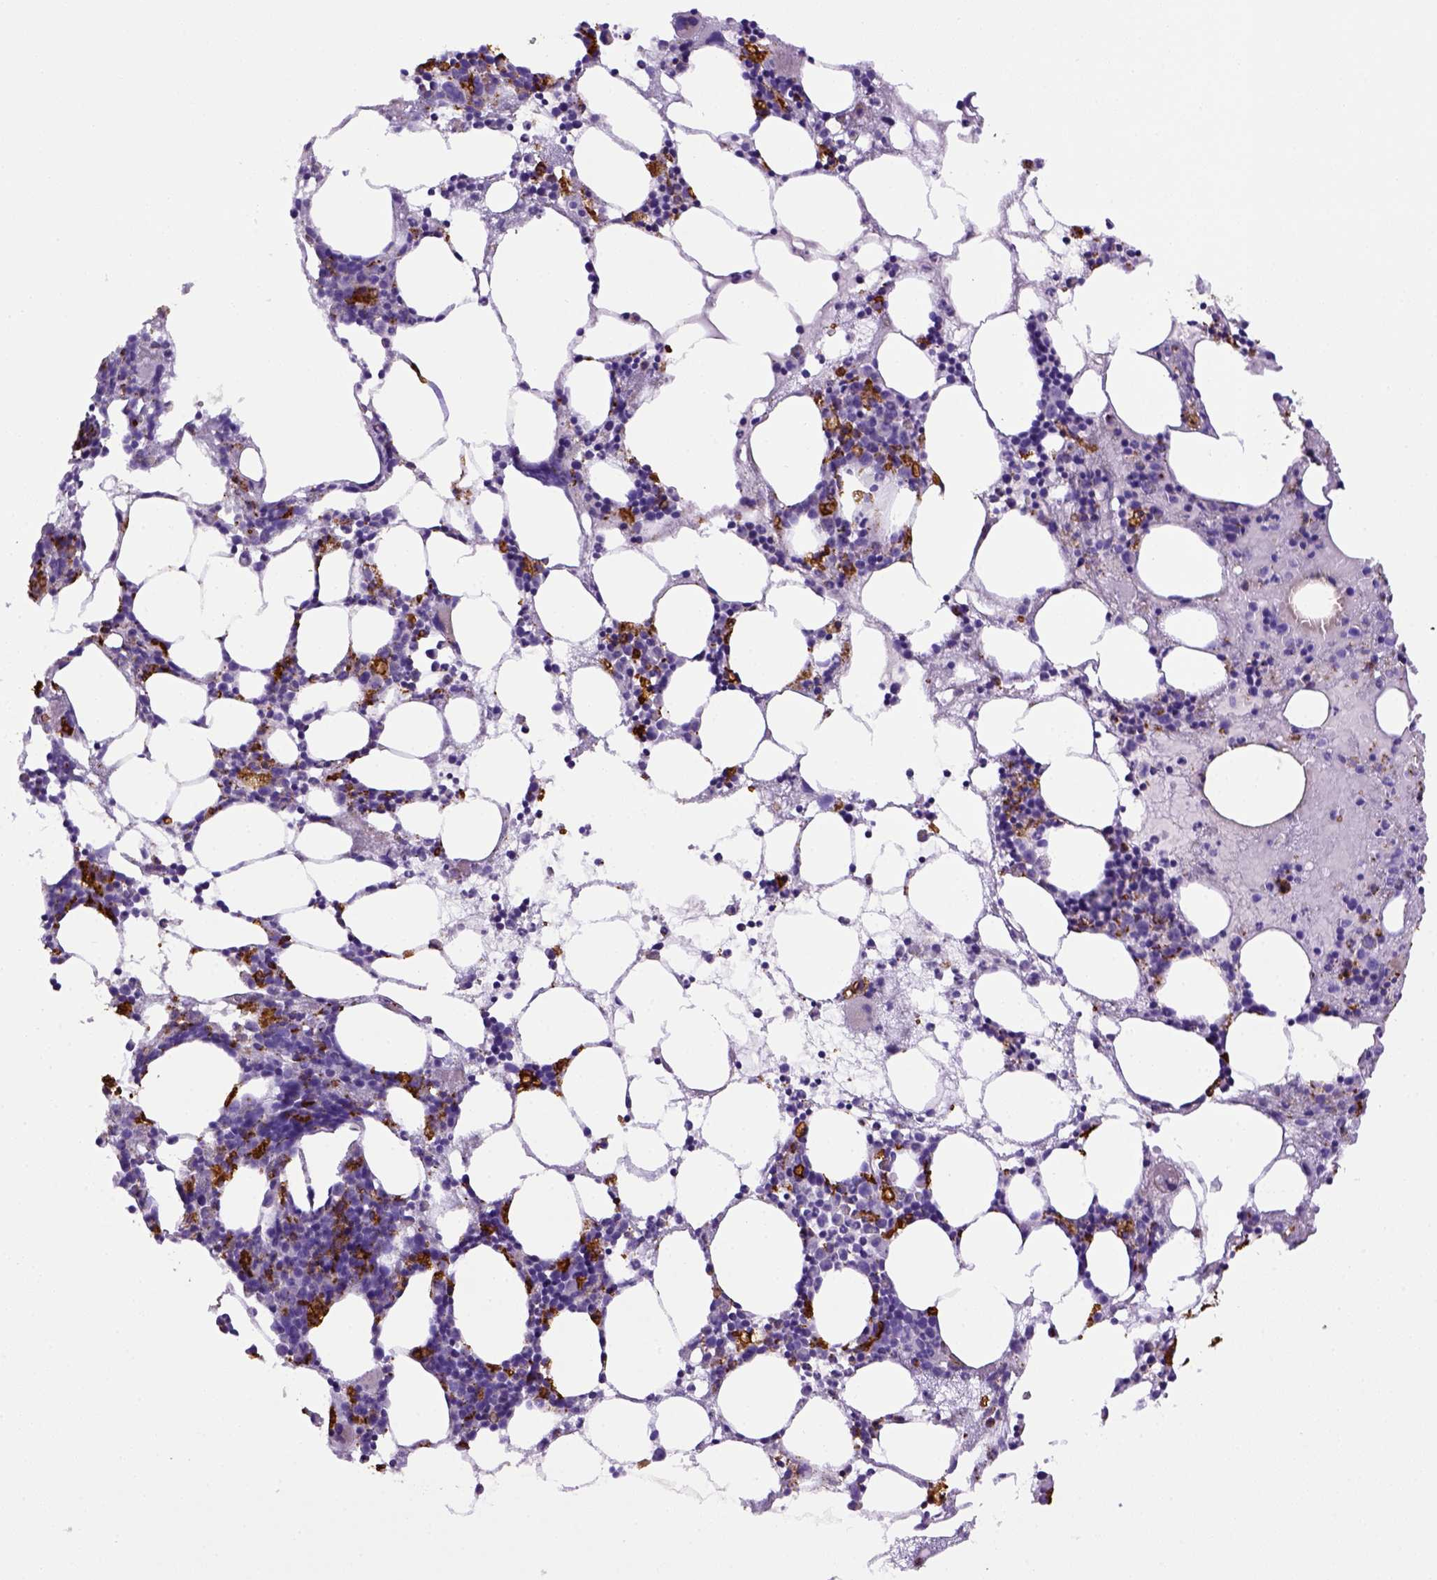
{"staining": {"intensity": "strong", "quantity": "<25%", "location": "nuclear"}, "tissue": "bone marrow", "cell_type": "Hematopoietic cells", "image_type": "normal", "snomed": [{"axis": "morphology", "description": "Normal tissue, NOS"}, {"axis": "topography", "description": "Bone marrow"}], "caption": "The immunohistochemical stain labels strong nuclear expression in hematopoietic cells of benign bone marrow. (DAB (3,3'-diaminobenzidine) IHC, brown staining for protein, blue staining for nuclei).", "gene": "CD68", "patient": {"sex": "male", "age": 54}}